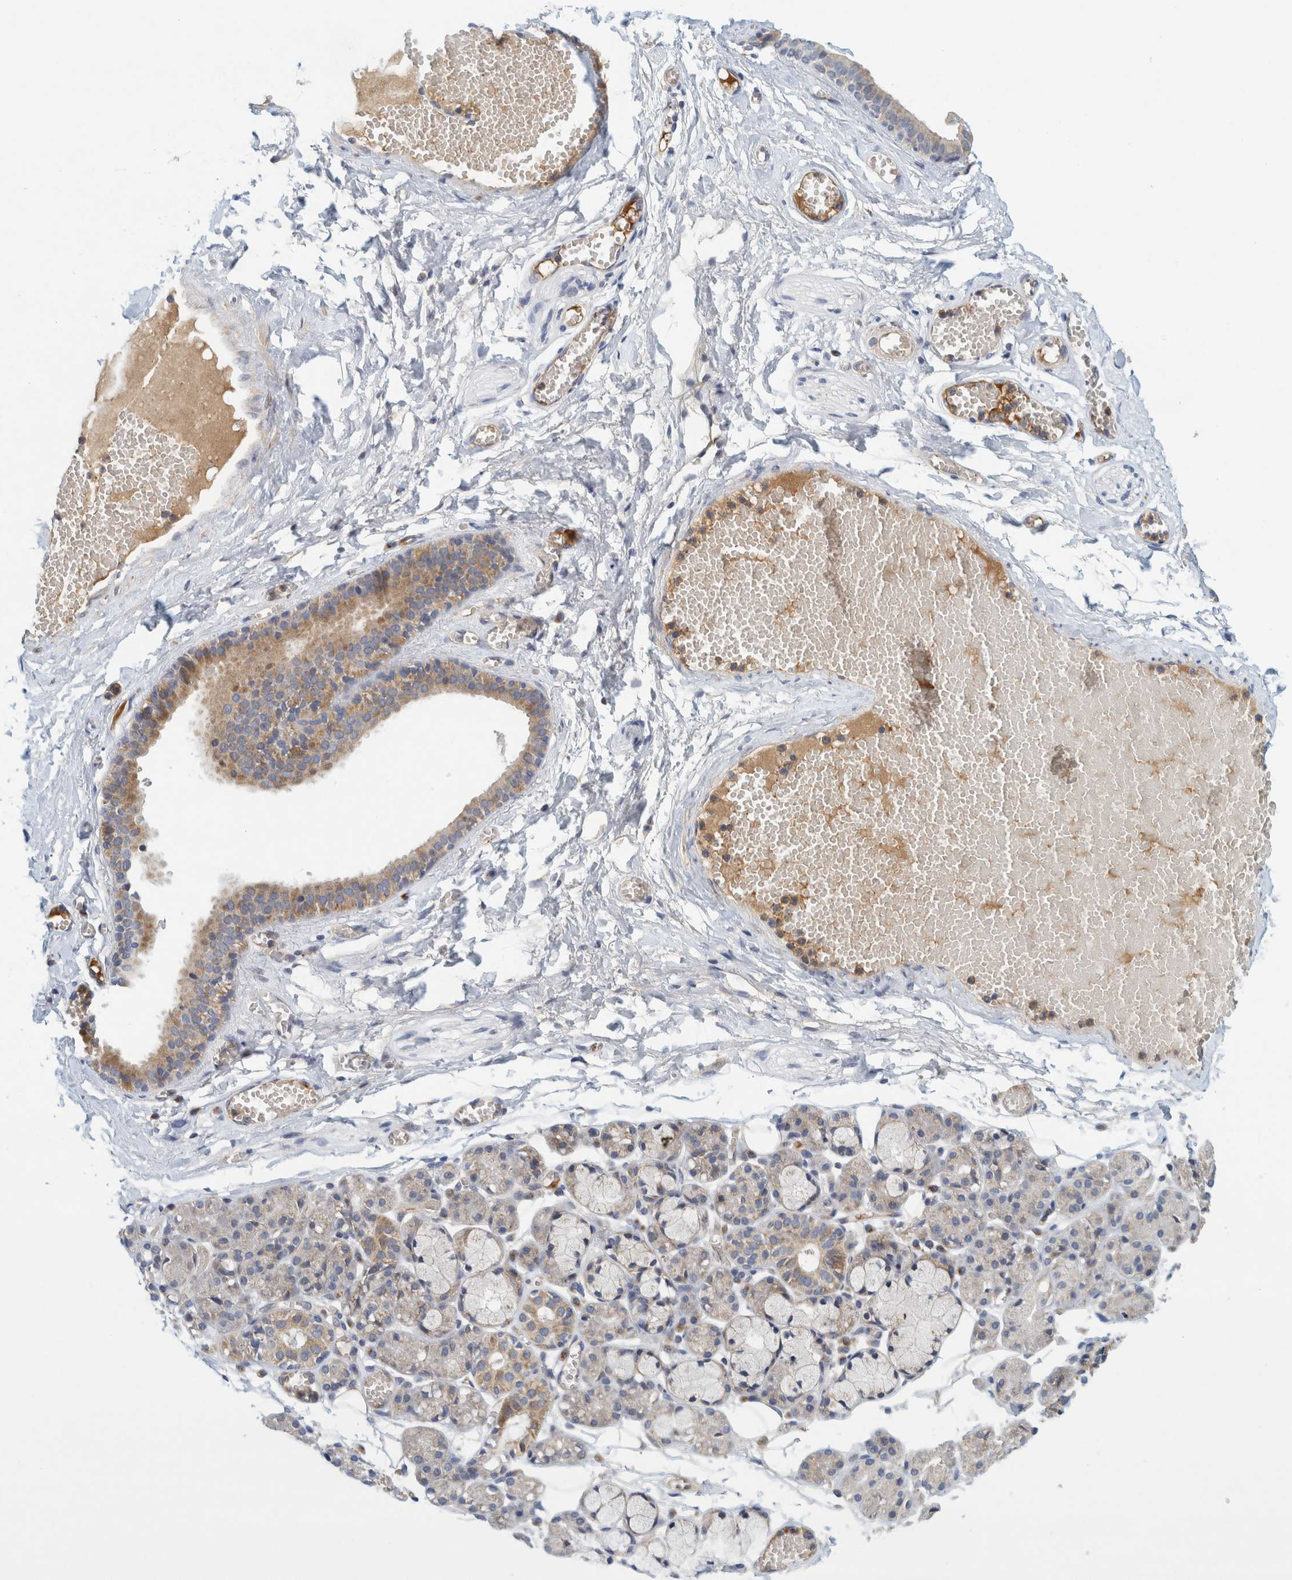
{"staining": {"intensity": "moderate", "quantity": "<25%", "location": "cytoplasmic/membranous"}, "tissue": "salivary gland", "cell_type": "Glandular cells", "image_type": "normal", "snomed": [{"axis": "morphology", "description": "Normal tissue, NOS"}, {"axis": "topography", "description": "Salivary gland"}], "caption": "Immunohistochemical staining of unremarkable human salivary gland shows moderate cytoplasmic/membranous protein staining in about <25% of glandular cells.", "gene": "ZNF324B", "patient": {"sex": "male", "age": 63}}